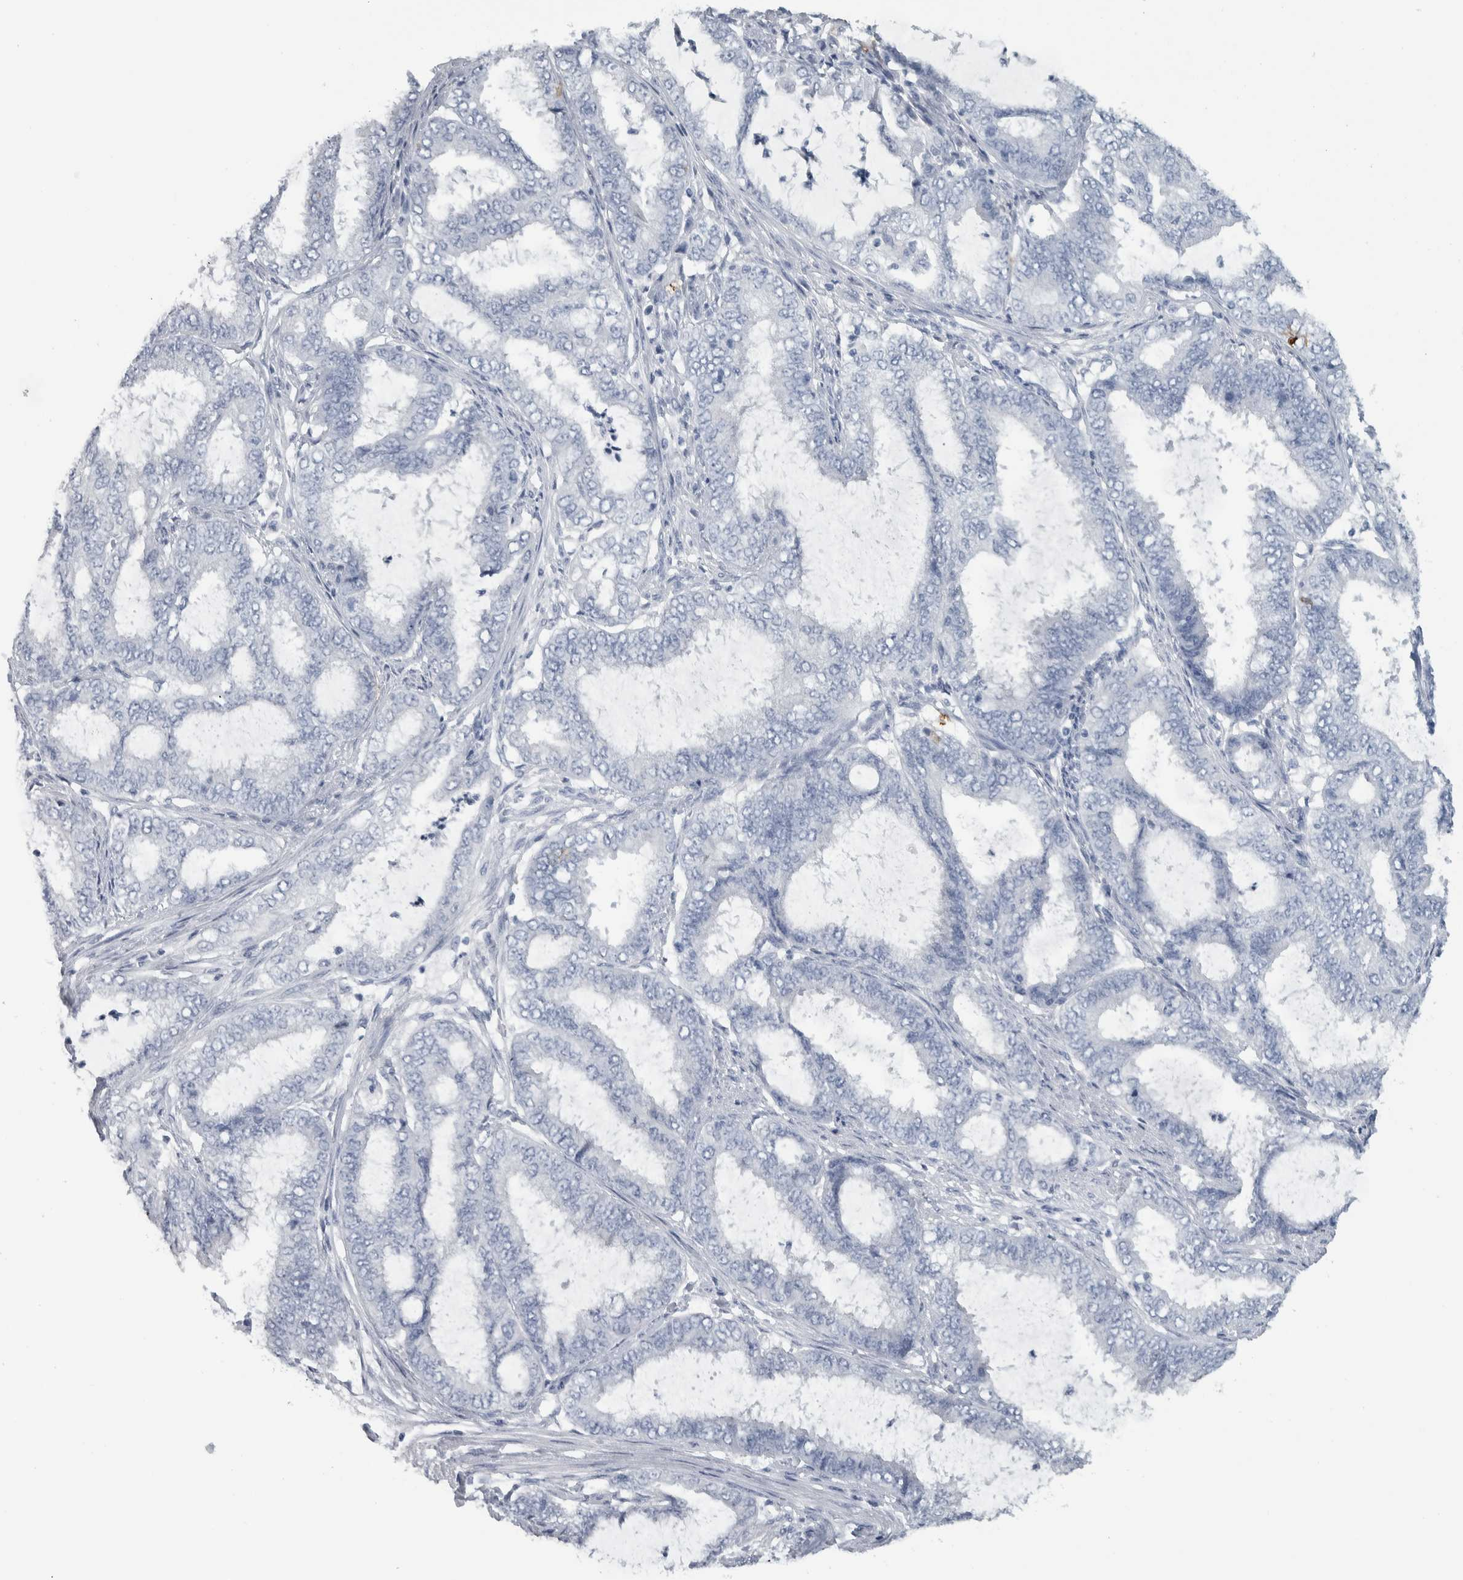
{"staining": {"intensity": "negative", "quantity": "none", "location": "none"}, "tissue": "endometrial cancer", "cell_type": "Tumor cells", "image_type": "cancer", "snomed": [{"axis": "morphology", "description": "Adenocarcinoma, NOS"}, {"axis": "topography", "description": "Endometrium"}], "caption": "Immunohistochemical staining of endometrial adenocarcinoma shows no significant expression in tumor cells.", "gene": "CDH17", "patient": {"sex": "female", "age": 51}}